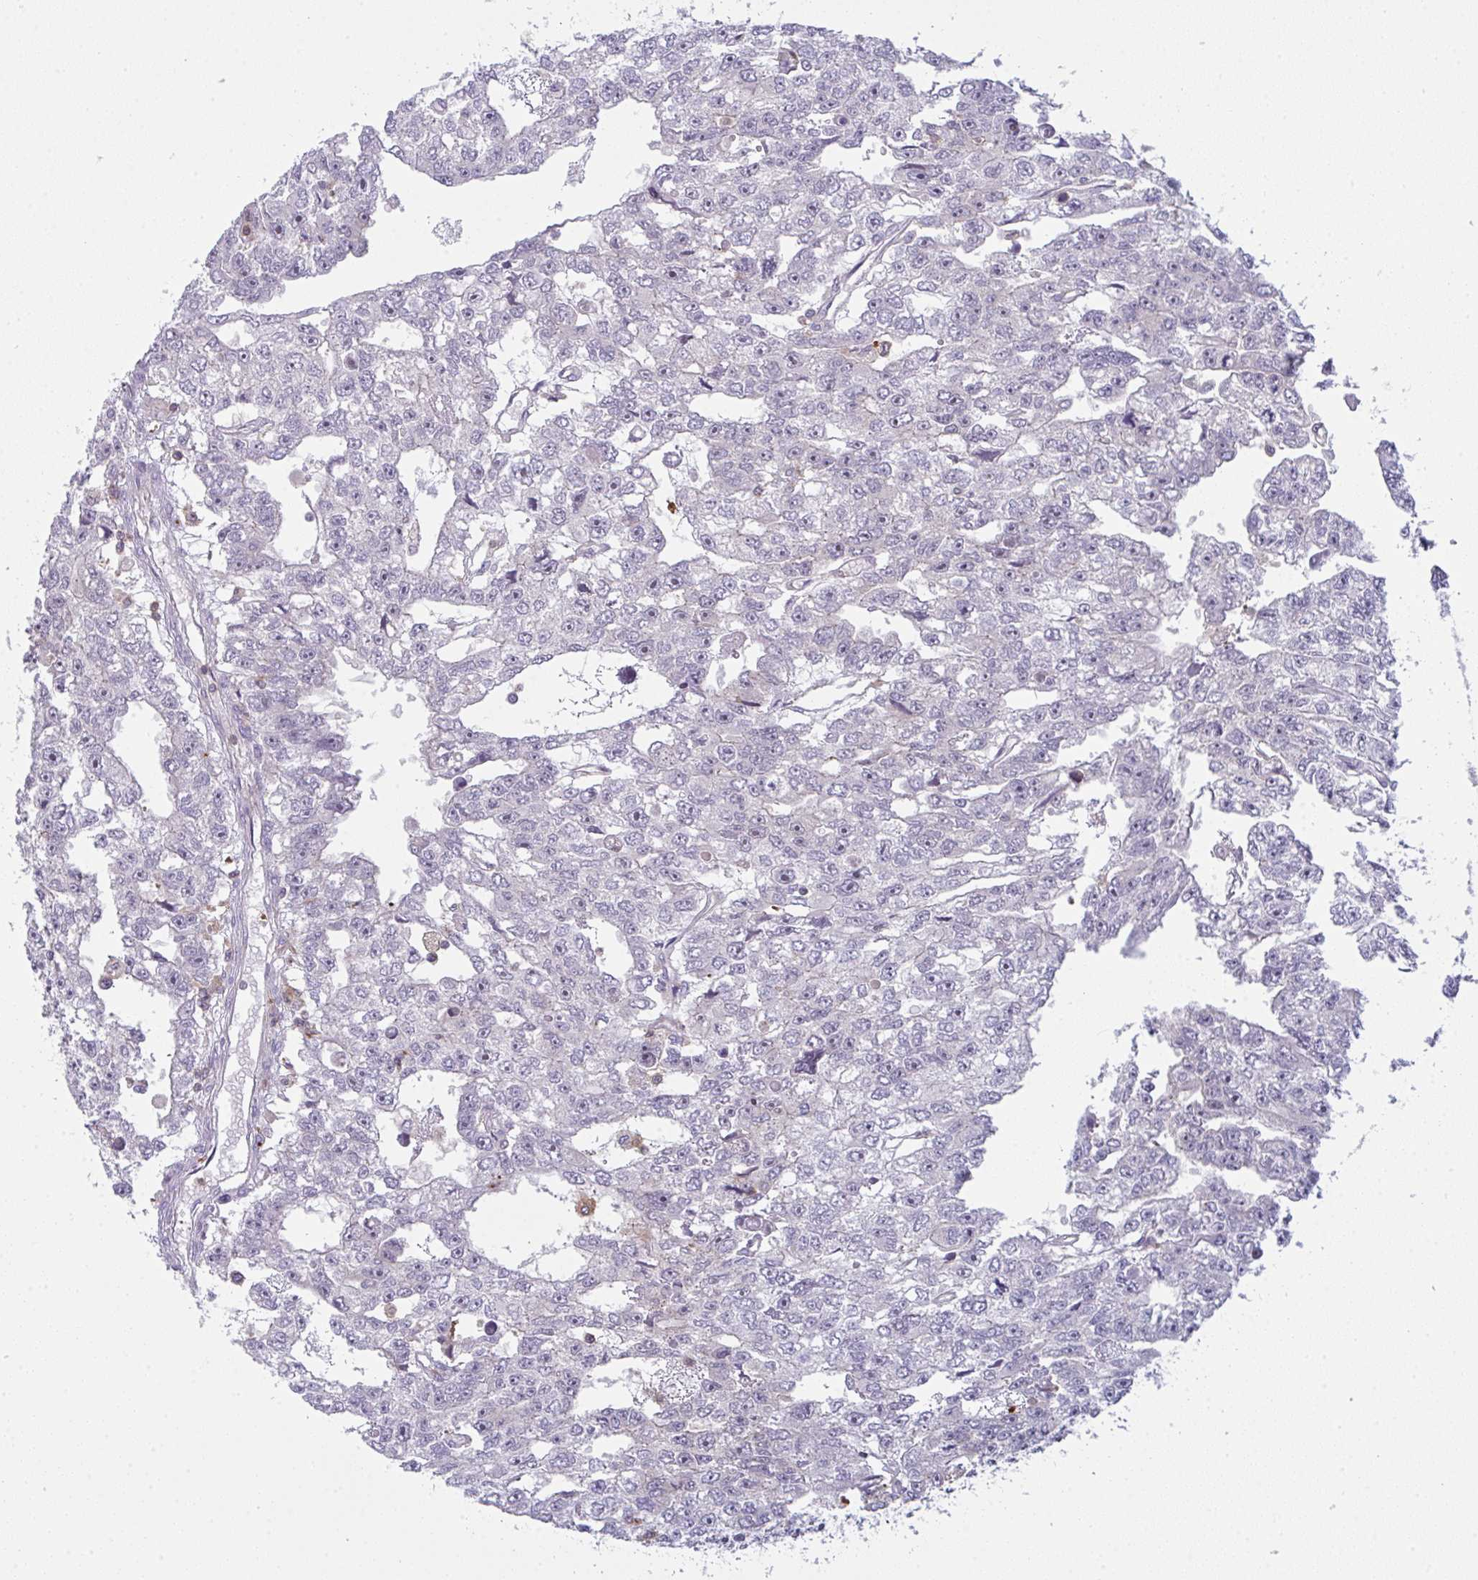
{"staining": {"intensity": "negative", "quantity": "none", "location": "none"}, "tissue": "testis cancer", "cell_type": "Tumor cells", "image_type": "cancer", "snomed": [{"axis": "morphology", "description": "Carcinoma, Embryonal, NOS"}, {"axis": "topography", "description": "Testis"}], "caption": "An immunohistochemistry photomicrograph of testis embryonal carcinoma is shown. There is no staining in tumor cells of testis embryonal carcinoma.", "gene": "CD80", "patient": {"sex": "male", "age": 20}}